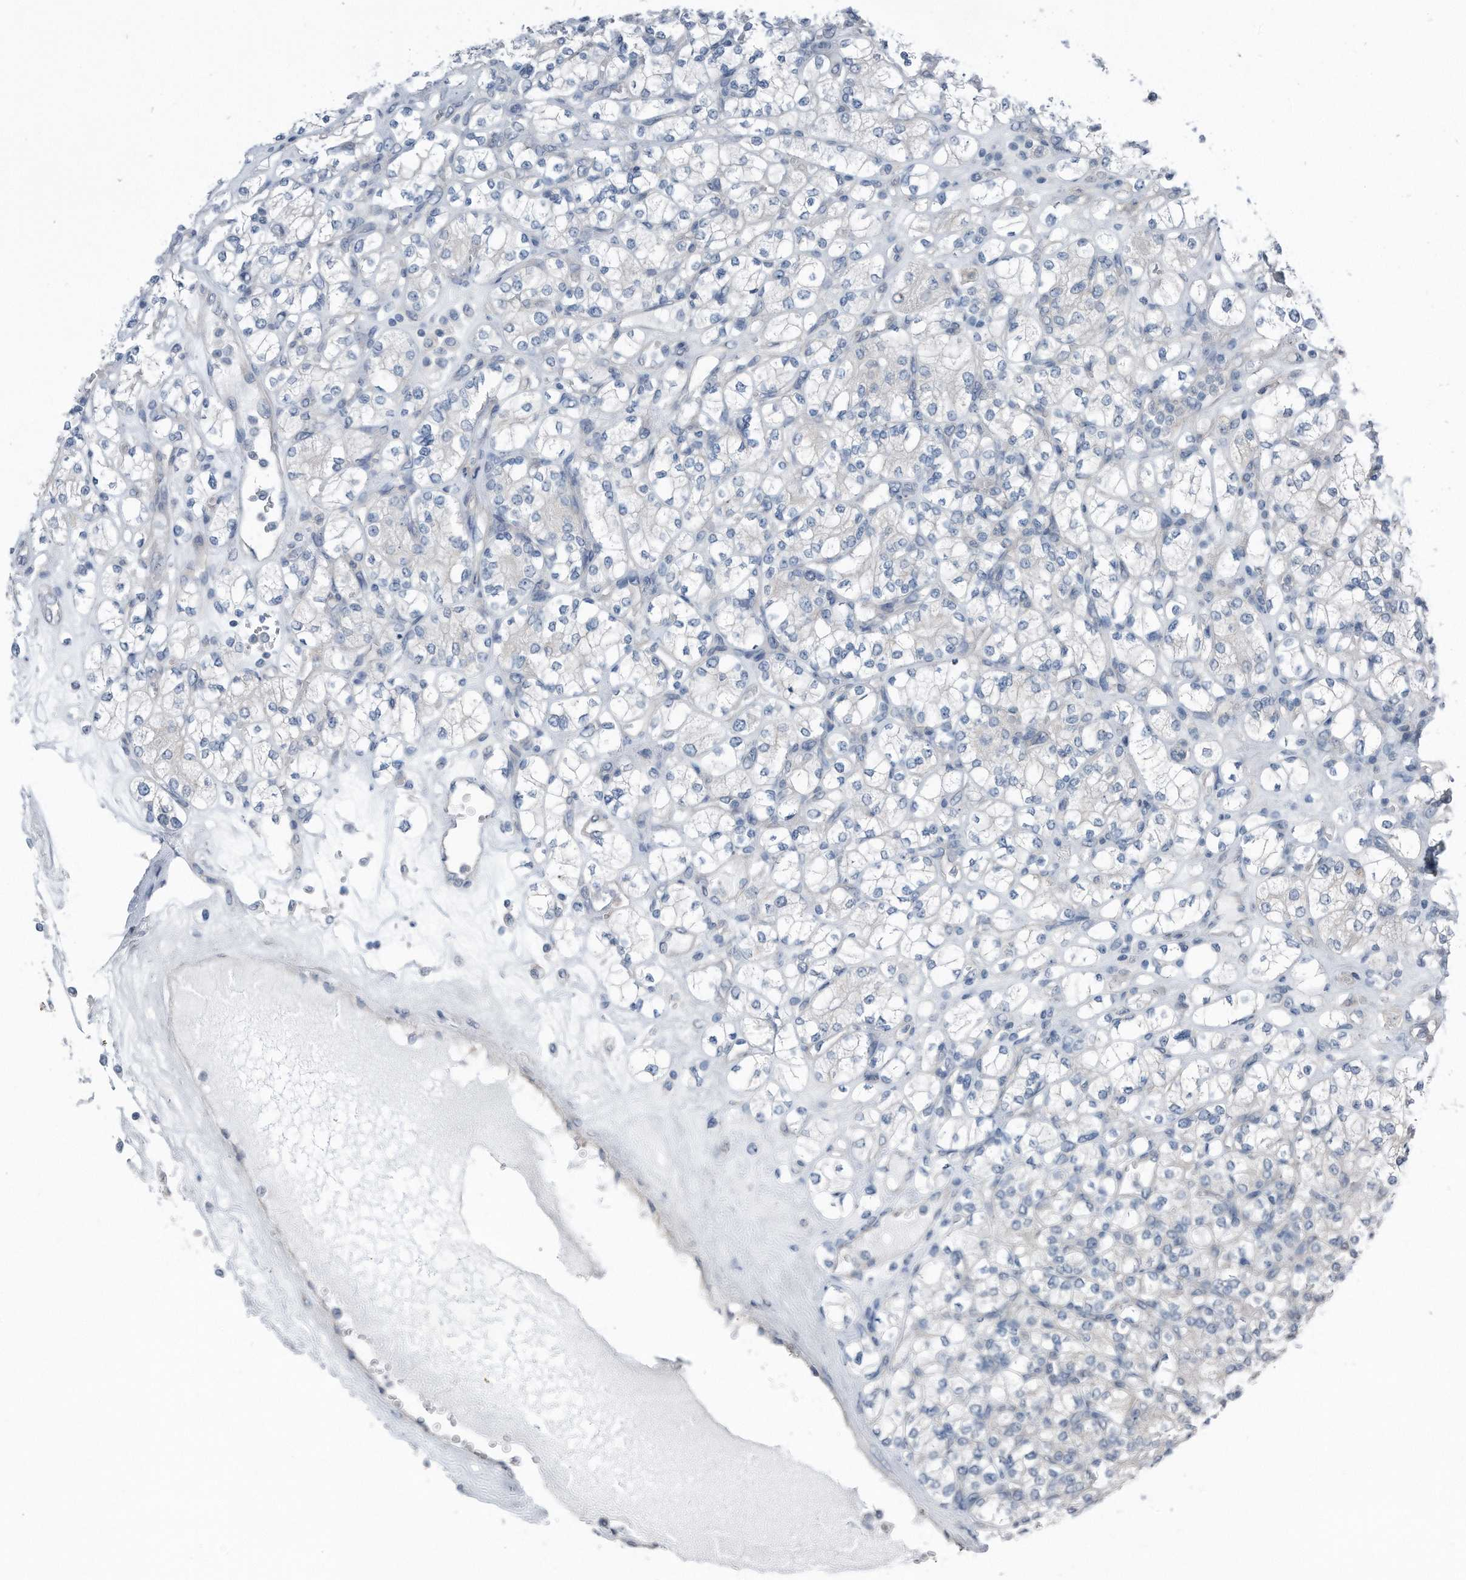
{"staining": {"intensity": "negative", "quantity": "none", "location": "none"}, "tissue": "renal cancer", "cell_type": "Tumor cells", "image_type": "cancer", "snomed": [{"axis": "morphology", "description": "Adenocarcinoma, NOS"}, {"axis": "topography", "description": "Kidney"}], "caption": "Immunohistochemistry (IHC) micrograph of neoplastic tissue: human renal cancer (adenocarcinoma) stained with DAB displays no significant protein staining in tumor cells.", "gene": "YRDC", "patient": {"sex": "male", "age": 77}}